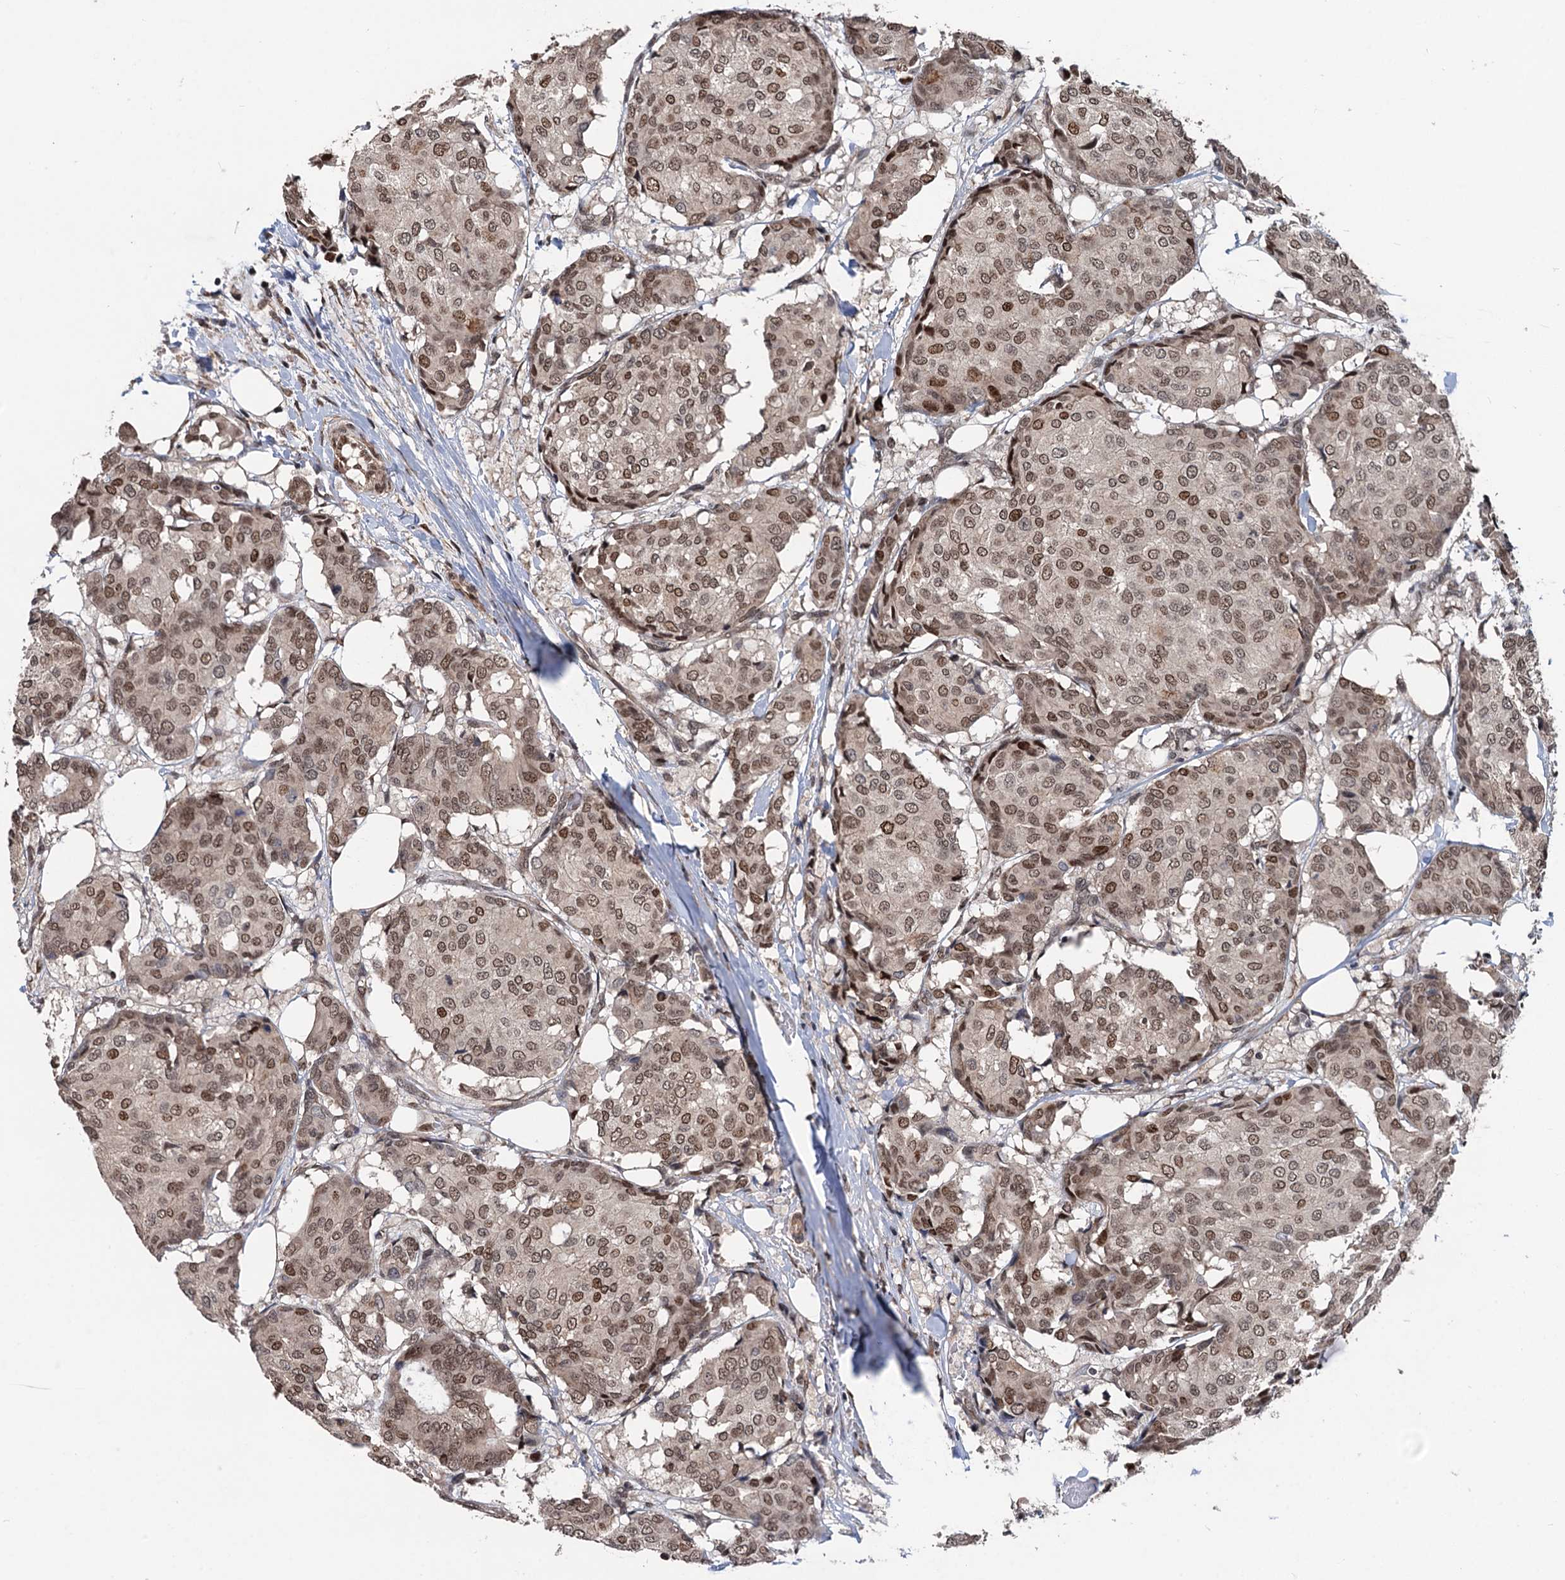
{"staining": {"intensity": "moderate", "quantity": ">75%", "location": "nuclear"}, "tissue": "breast cancer", "cell_type": "Tumor cells", "image_type": "cancer", "snomed": [{"axis": "morphology", "description": "Duct carcinoma"}, {"axis": "topography", "description": "Breast"}], "caption": "Immunohistochemical staining of breast cancer shows moderate nuclear protein staining in approximately >75% of tumor cells. The staining is performed using DAB (3,3'-diaminobenzidine) brown chromogen to label protein expression. The nuclei are counter-stained blue using hematoxylin.", "gene": "RASSF4", "patient": {"sex": "female", "age": 75}}